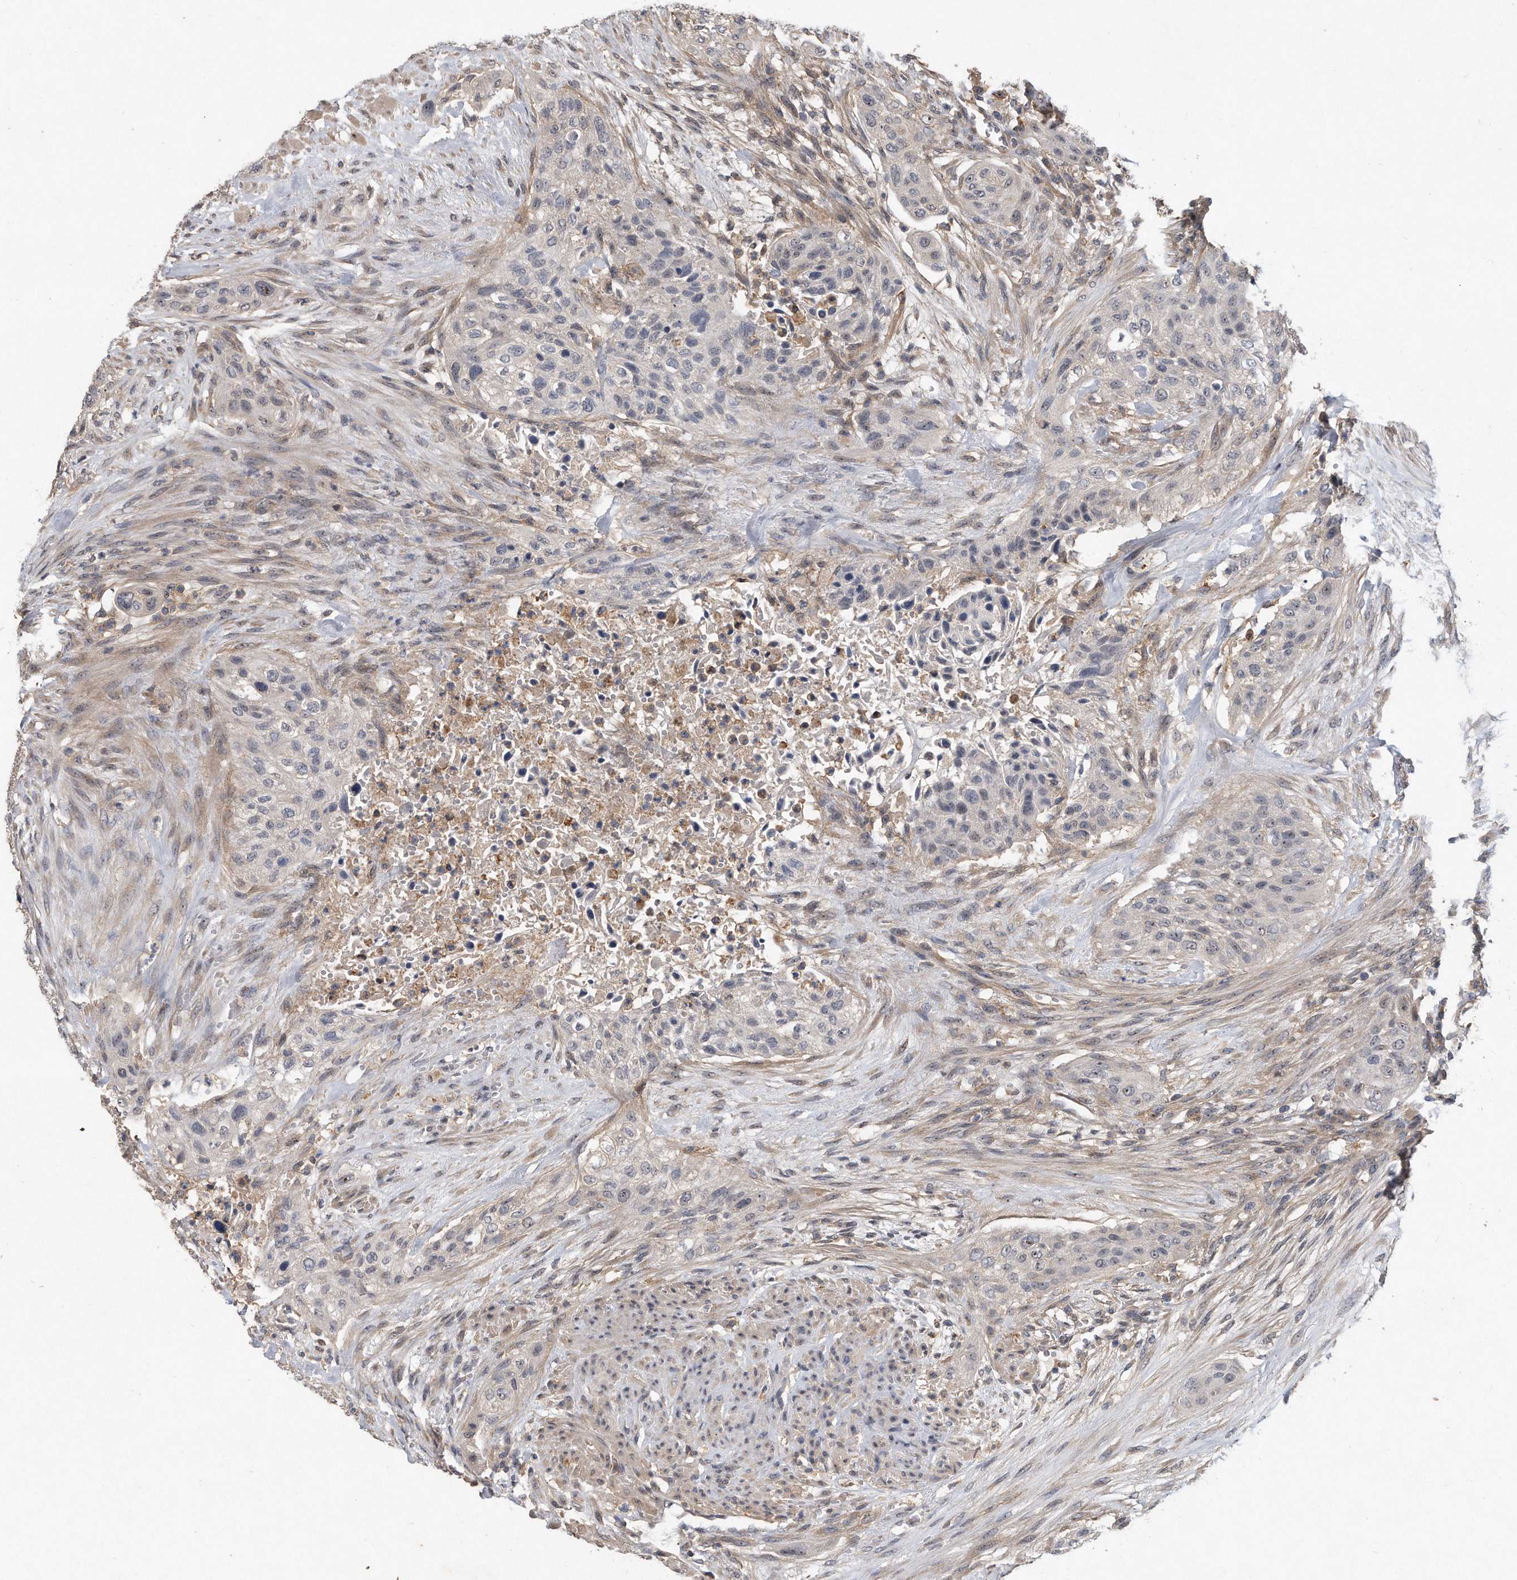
{"staining": {"intensity": "negative", "quantity": "none", "location": "none"}, "tissue": "urothelial cancer", "cell_type": "Tumor cells", "image_type": "cancer", "snomed": [{"axis": "morphology", "description": "Urothelial carcinoma, High grade"}, {"axis": "topography", "description": "Urinary bladder"}], "caption": "This image is of urothelial carcinoma (high-grade) stained with immunohistochemistry to label a protein in brown with the nuclei are counter-stained blue. There is no staining in tumor cells.", "gene": "PGBD2", "patient": {"sex": "male", "age": 35}}